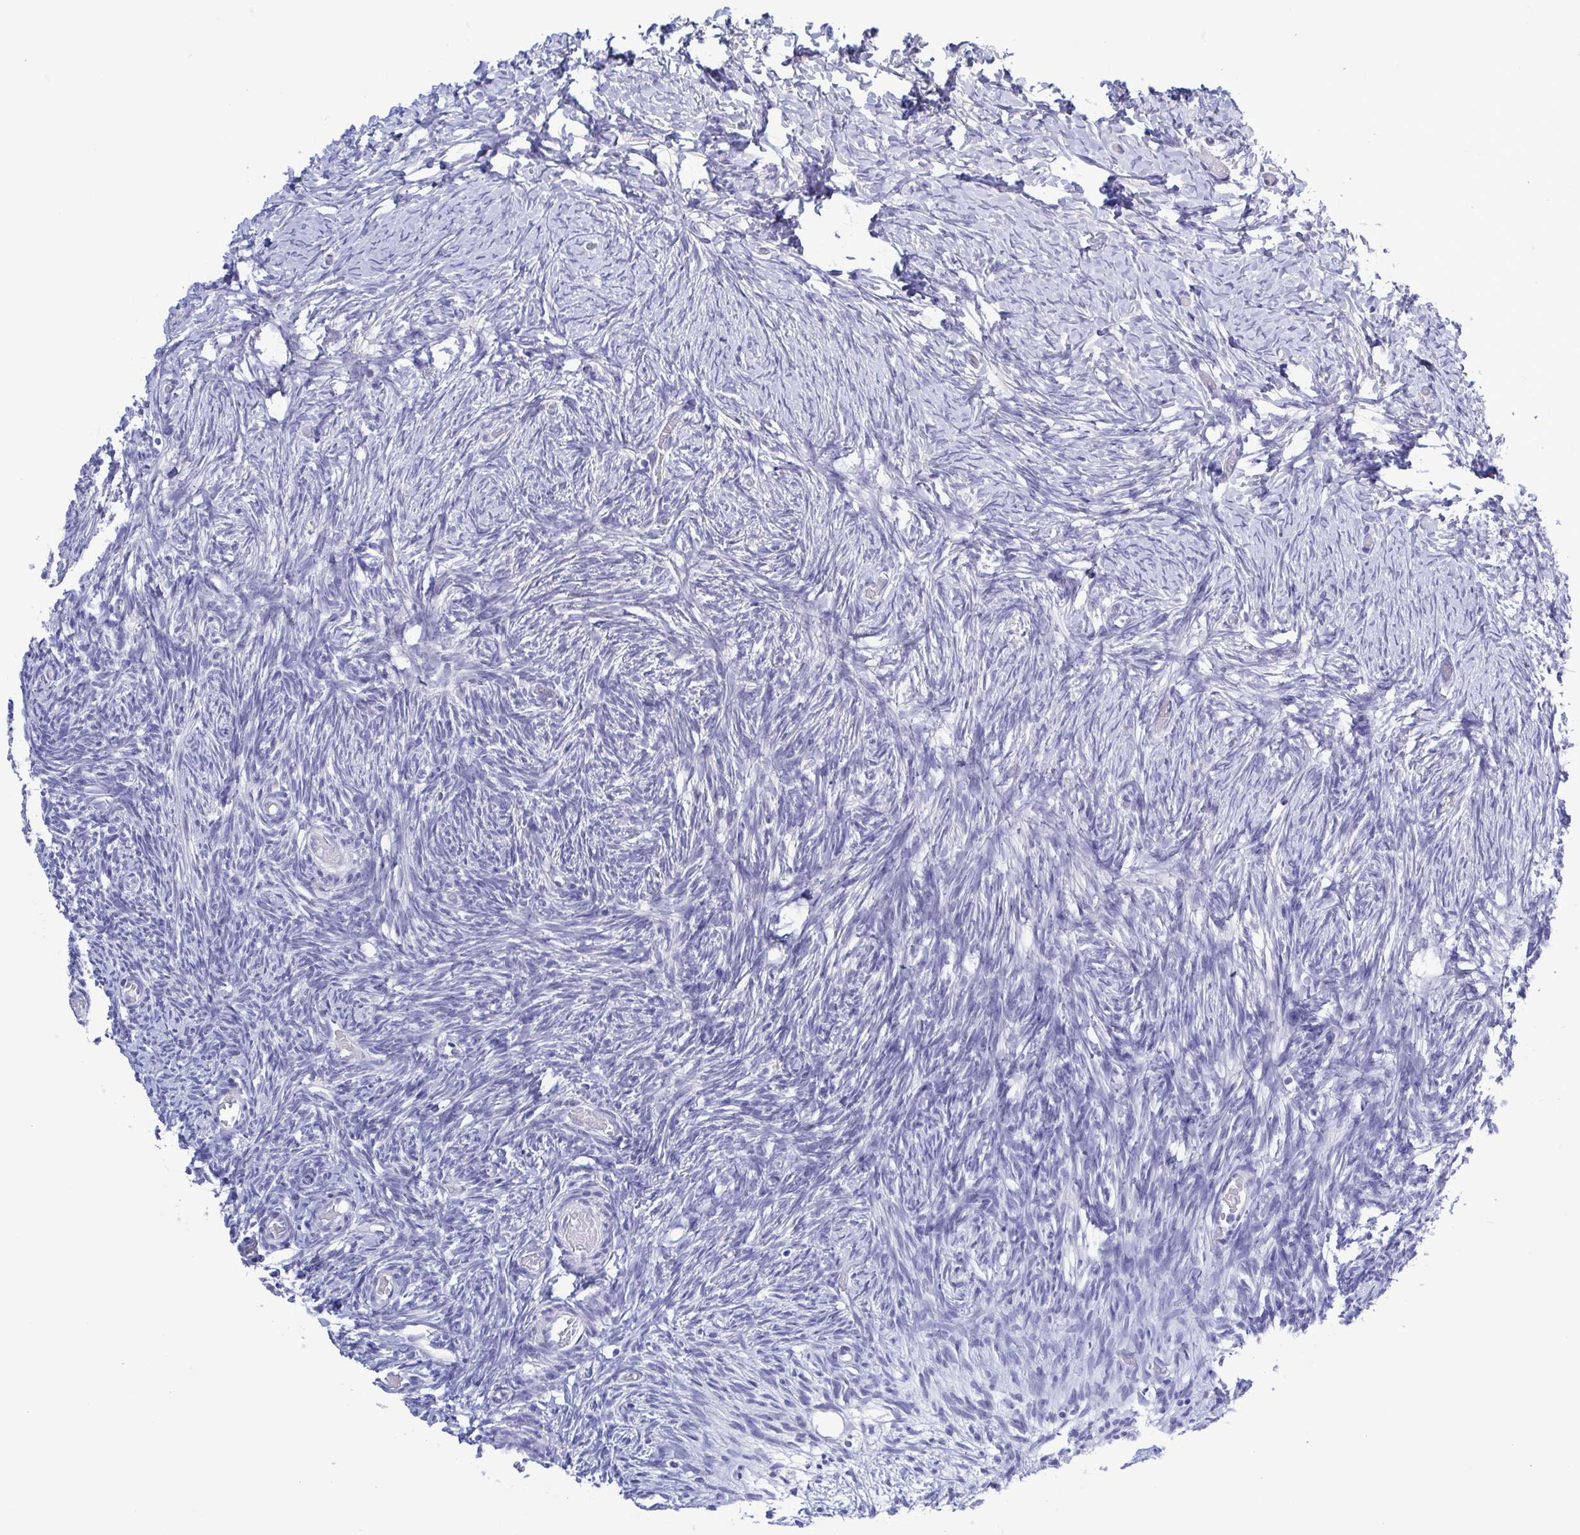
{"staining": {"intensity": "negative", "quantity": "none", "location": "none"}, "tissue": "ovary", "cell_type": "Follicle cells", "image_type": "normal", "snomed": [{"axis": "morphology", "description": "Normal tissue, NOS"}, {"axis": "topography", "description": "Ovary"}], "caption": "The immunohistochemistry image has no significant expression in follicle cells of ovary. (DAB (3,3'-diaminobenzidine) immunohistochemistry (IHC) with hematoxylin counter stain).", "gene": "TEX12", "patient": {"sex": "female", "age": 39}}